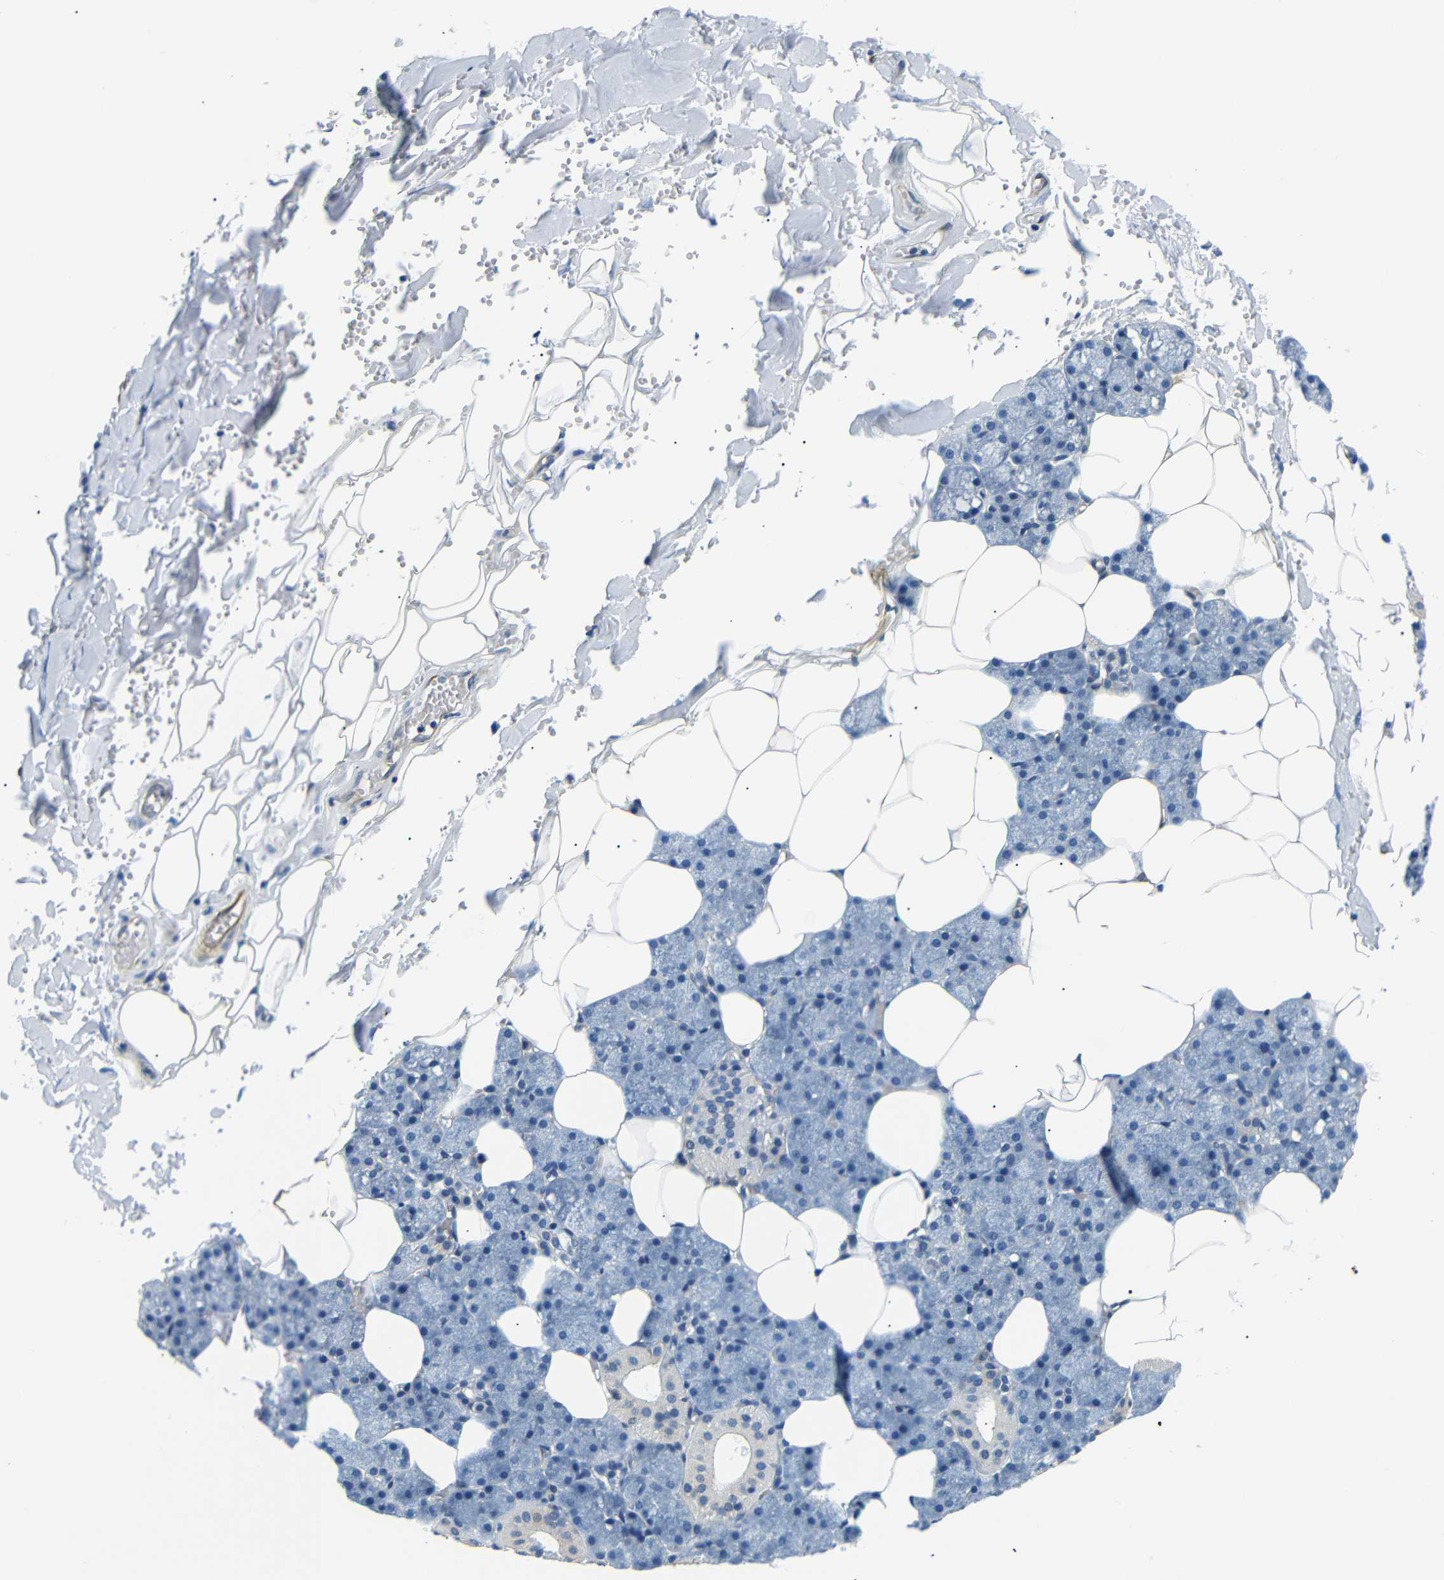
{"staining": {"intensity": "weak", "quantity": "<25%", "location": "cytoplasmic/membranous"}, "tissue": "salivary gland", "cell_type": "Glandular cells", "image_type": "normal", "snomed": [{"axis": "morphology", "description": "Normal tissue, NOS"}, {"axis": "topography", "description": "Salivary gland"}], "caption": "Immunohistochemistry (IHC) of unremarkable salivary gland reveals no staining in glandular cells. Nuclei are stained in blue.", "gene": "TAFA1", "patient": {"sex": "male", "age": 62}}